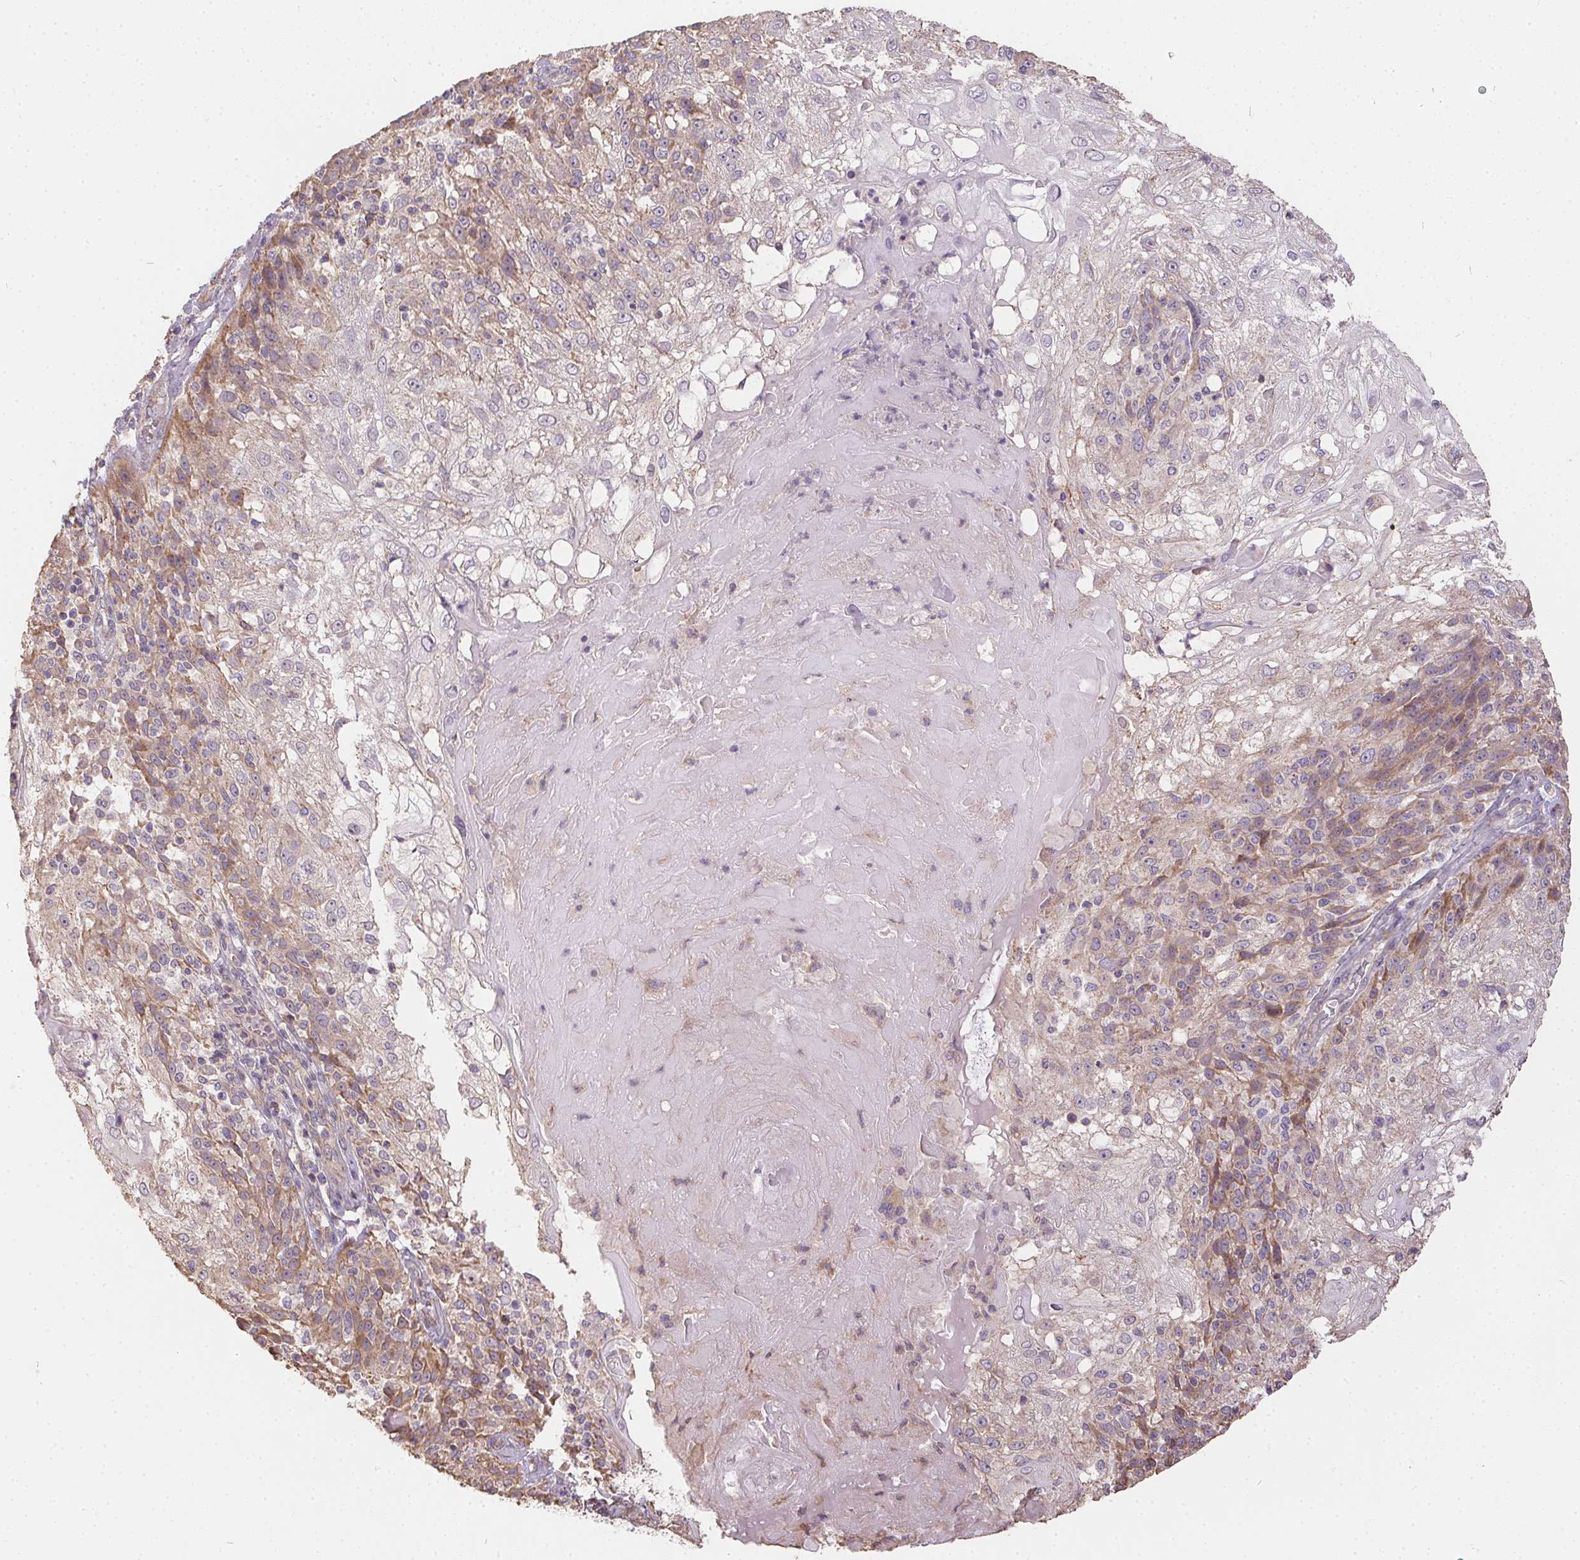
{"staining": {"intensity": "weak", "quantity": "25%-75%", "location": "cytoplasmic/membranous"}, "tissue": "skin cancer", "cell_type": "Tumor cells", "image_type": "cancer", "snomed": [{"axis": "morphology", "description": "Normal tissue, NOS"}, {"axis": "morphology", "description": "Squamous cell carcinoma, NOS"}, {"axis": "topography", "description": "Skin"}], "caption": "There is low levels of weak cytoplasmic/membranous expression in tumor cells of skin squamous cell carcinoma, as demonstrated by immunohistochemical staining (brown color).", "gene": "REV3L", "patient": {"sex": "female", "age": 83}}